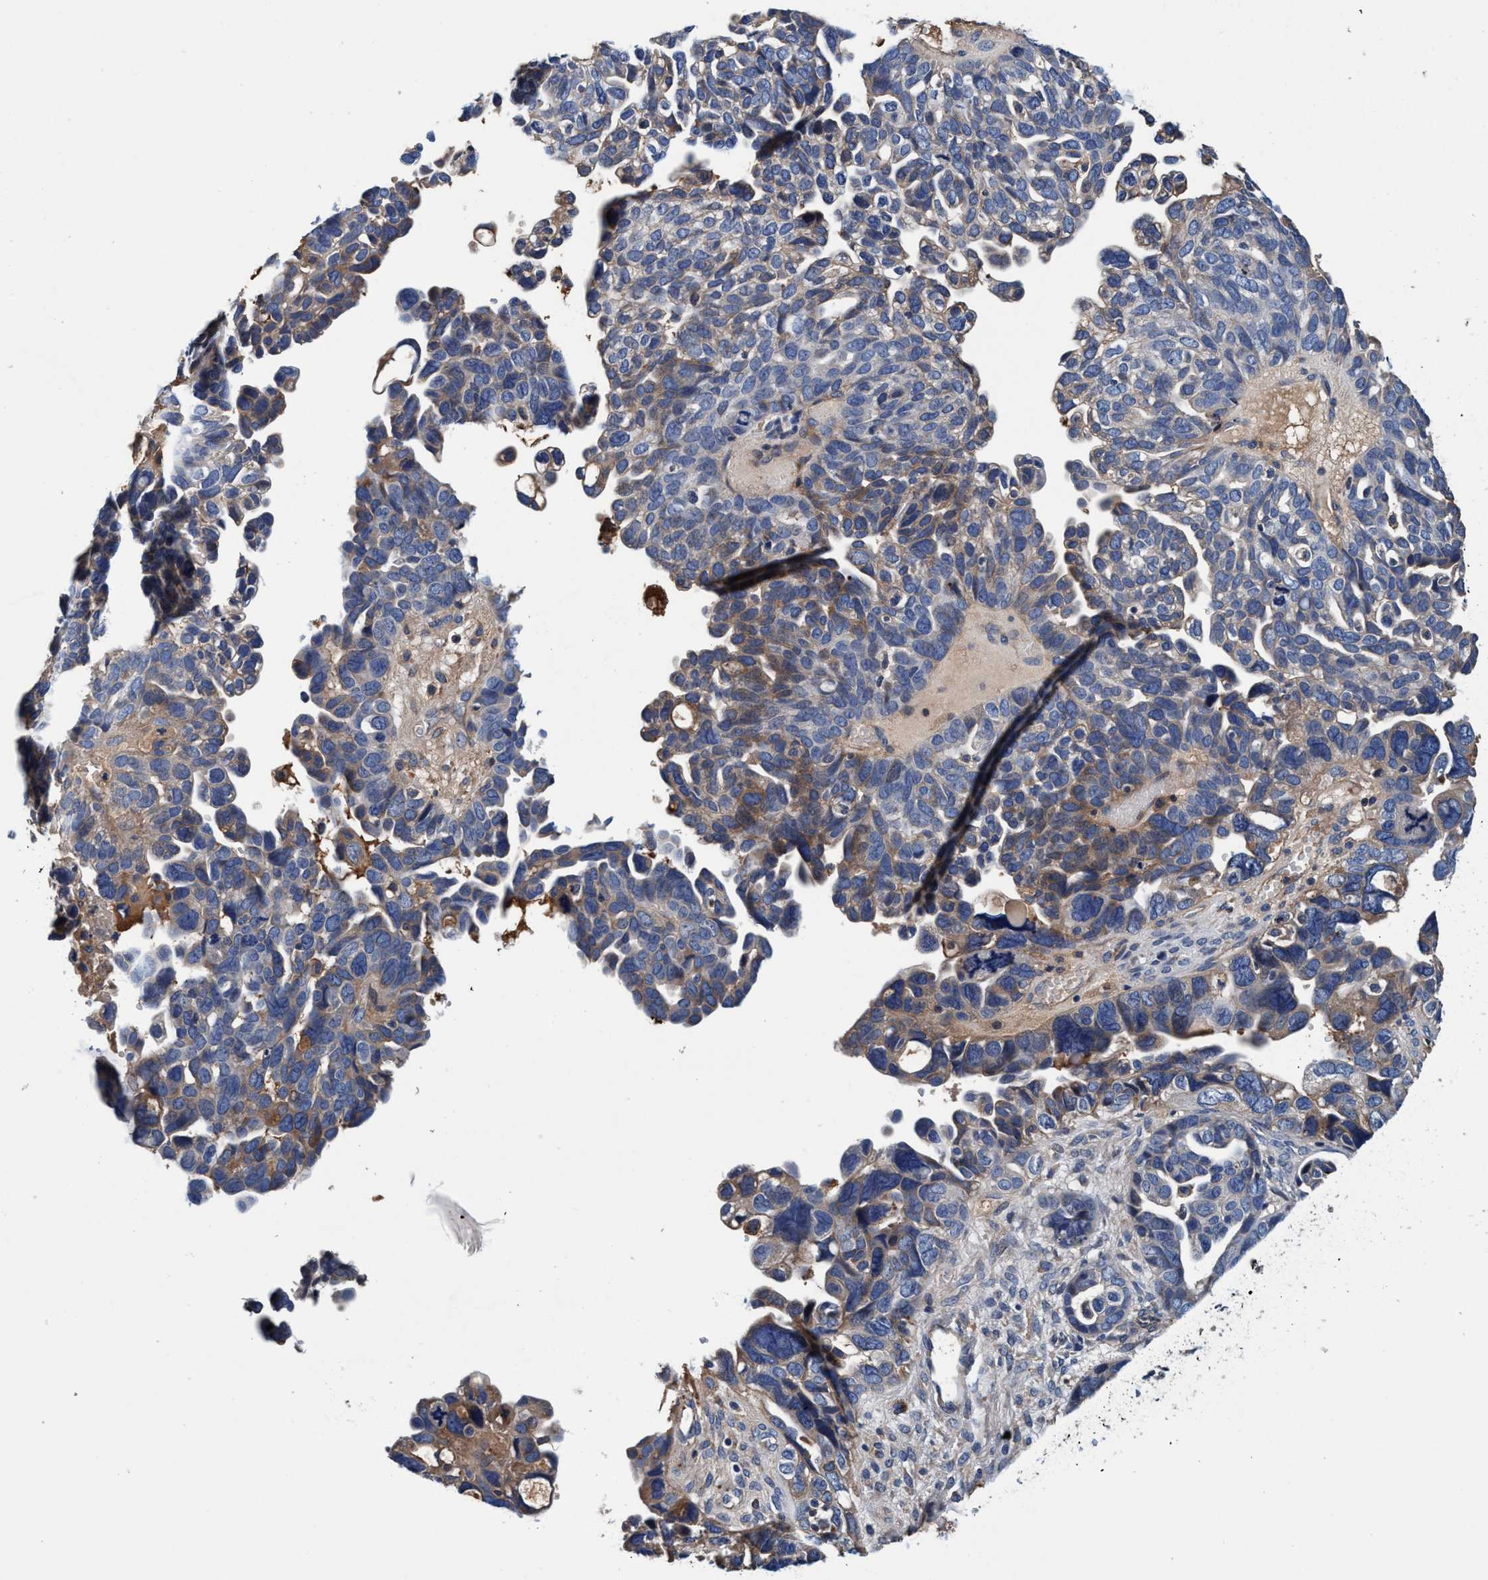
{"staining": {"intensity": "moderate", "quantity": "25%-75%", "location": "cytoplasmic/membranous"}, "tissue": "ovarian cancer", "cell_type": "Tumor cells", "image_type": "cancer", "snomed": [{"axis": "morphology", "description": "Cystadenocarcinoma, mucinous, NOS"}, {"axis": "topography", "description": "Ovary"}], "caption": "Protein expression analysis of human ovarian cancer (mucinous cystadenocarcinoma) reveals moderate cytoplasmic/membranous staining in approximately 25%-75% of tumor cells.", "gene": "RNF208", "patient": {"sex": "female", "age": 61}}